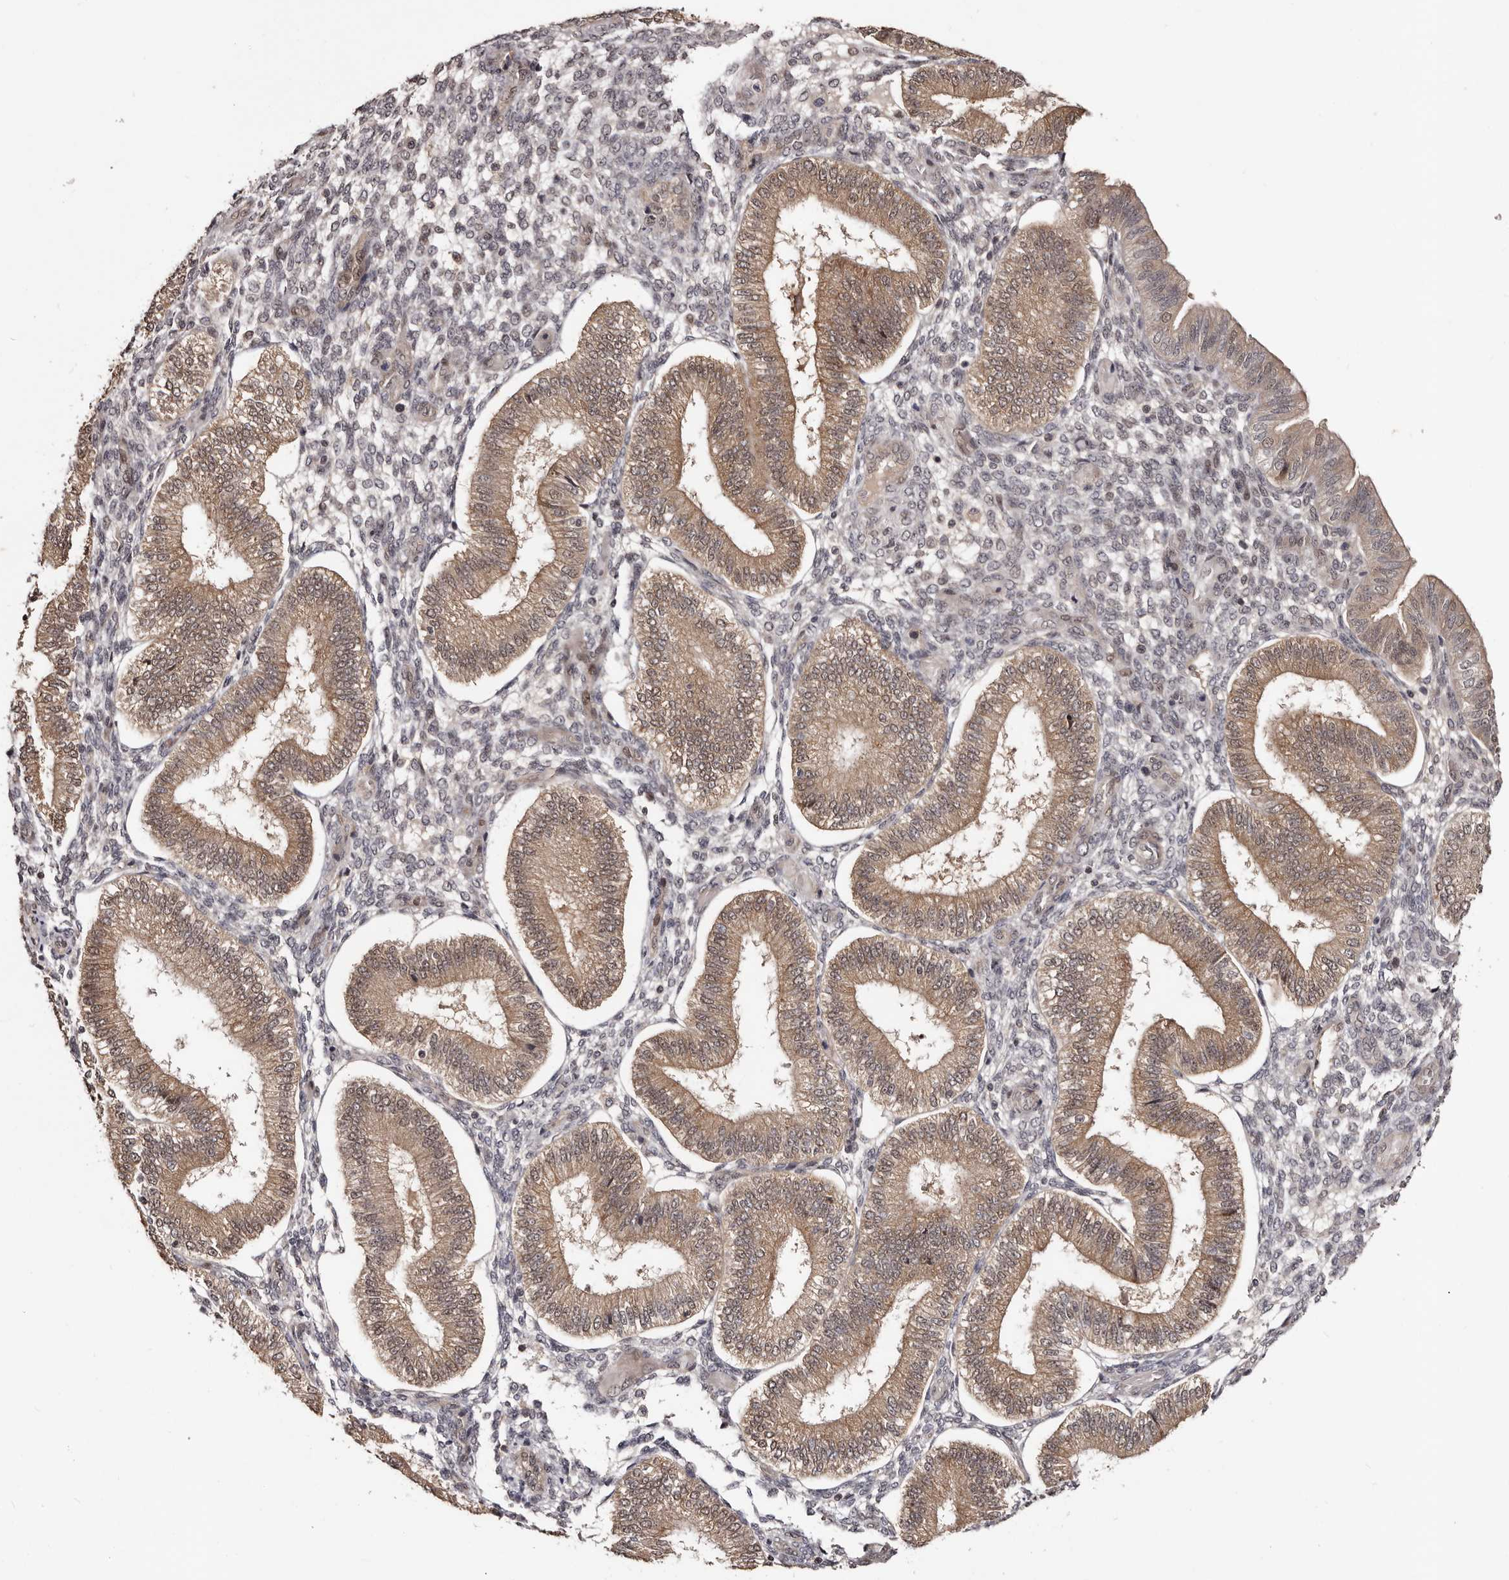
{"staining": {"intensity": "negative", "quantity": "none", "location": "none"}, "tissue": "endometrium", "cell_type": "Cells in endometrial stroma", "image_type": "normal", "snomed": [{"axis": "morphology", "description": "Normal tissue, NOS"}, {"axis": "topography", "description": "Endometrium"}], "caption": "Immunohistochemistry photomicrograph of benign endometrium: human endometrium stained with DAB (3,3'-diaminobenzidine) demonstrates no significant protein staining in cells in endometrial stroma. (IHC, brightfield microscopy, high magnification).", "gene": "TBC1D22B", "patient": {"sex": "female", "age": 39}}